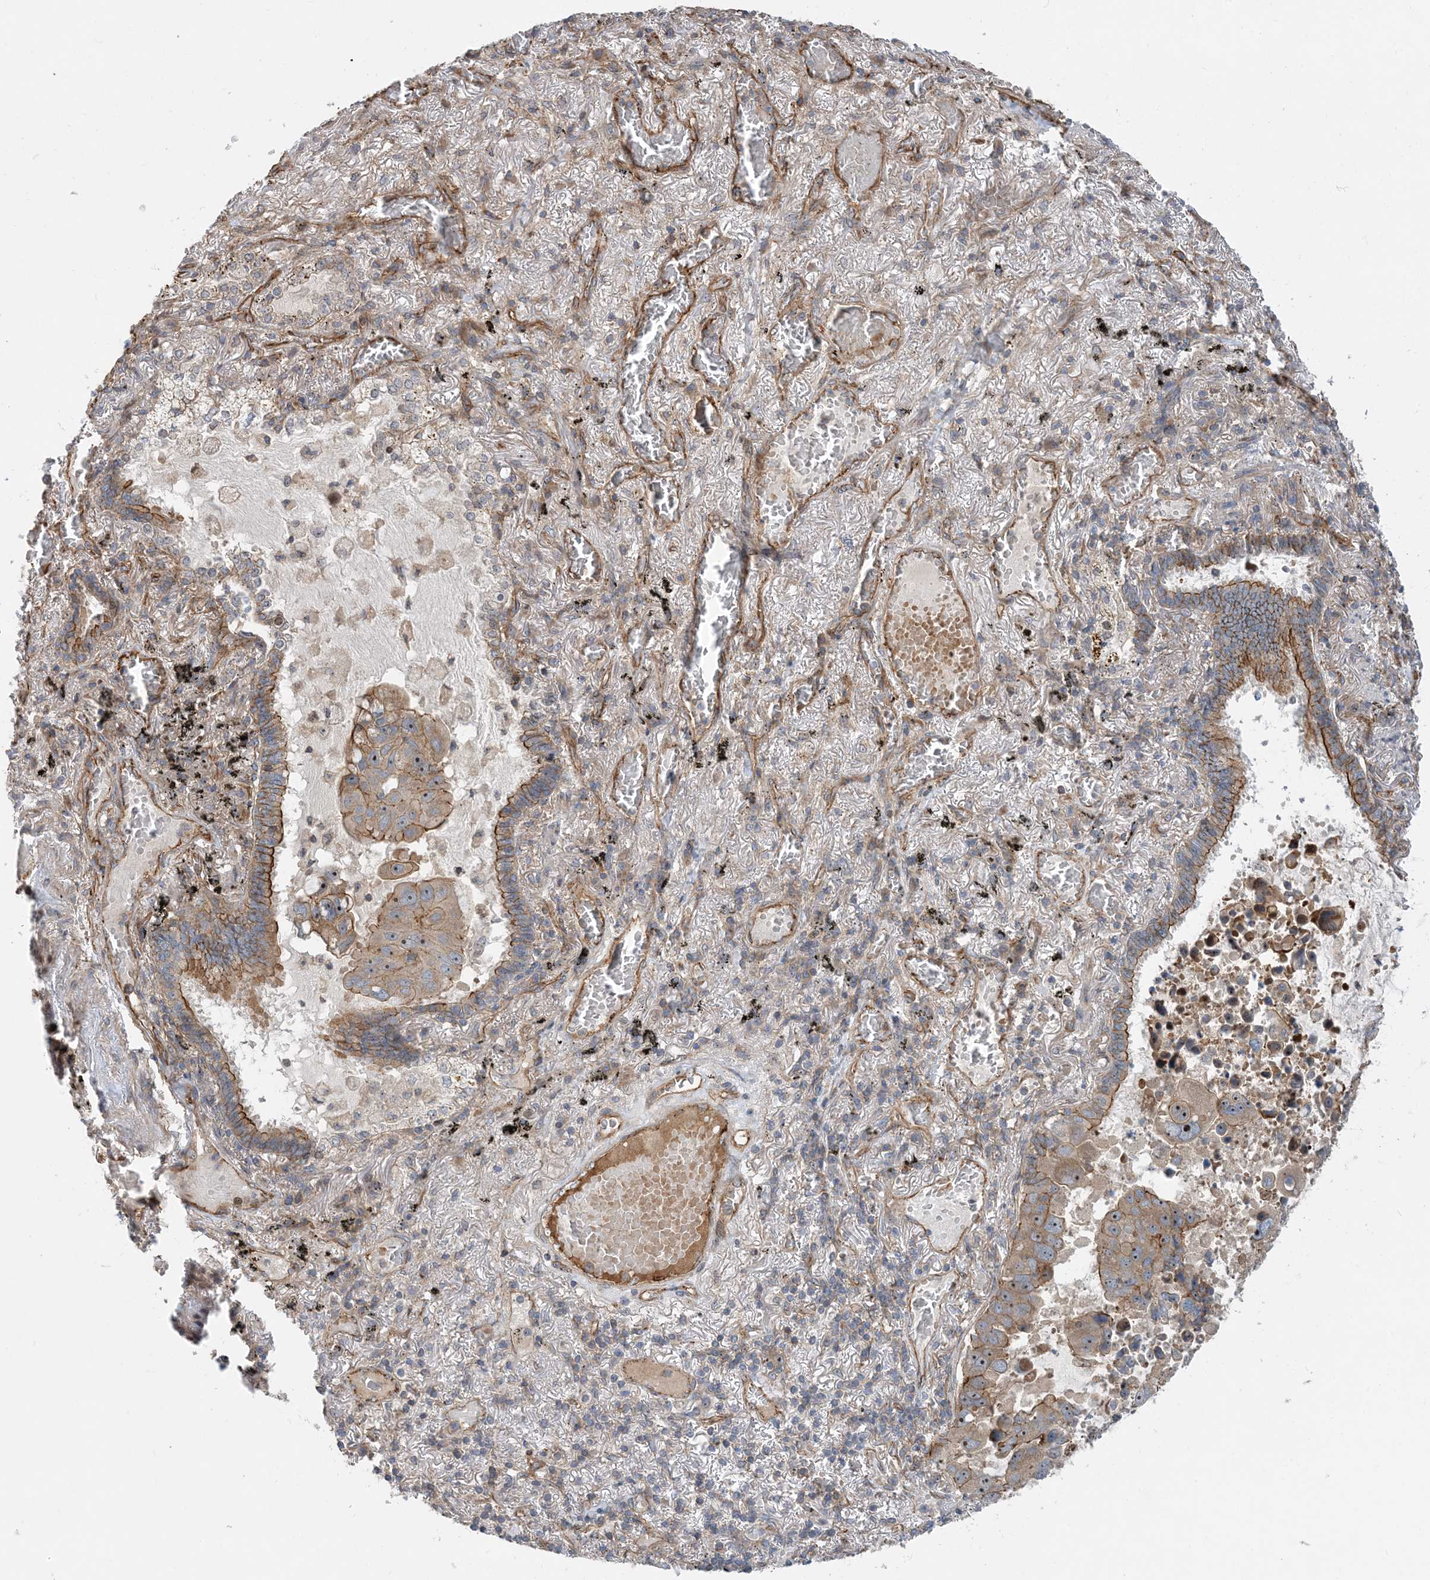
{"staining": {"intensity": "moderate", "quantity": ">75%", "location": "cytoplasmic/membranous,nuclear"}, "tissue": "lung cancer", "cell_type": "Tumor cells", "image_type": "cancer", "snomed": [{"axis": "morphology", "description": "Adenocarcinoma, NOS"}, {"axis": "topography", "description": "Lung"}], "caption": "Protein staining reveals moderate cytoplasmic/membranous and nuclear expression in about >75% of tumor cells in lung adenocarcinoma.", "gene": "MYL5", "patient": {"sex": "male", "age": 64}}